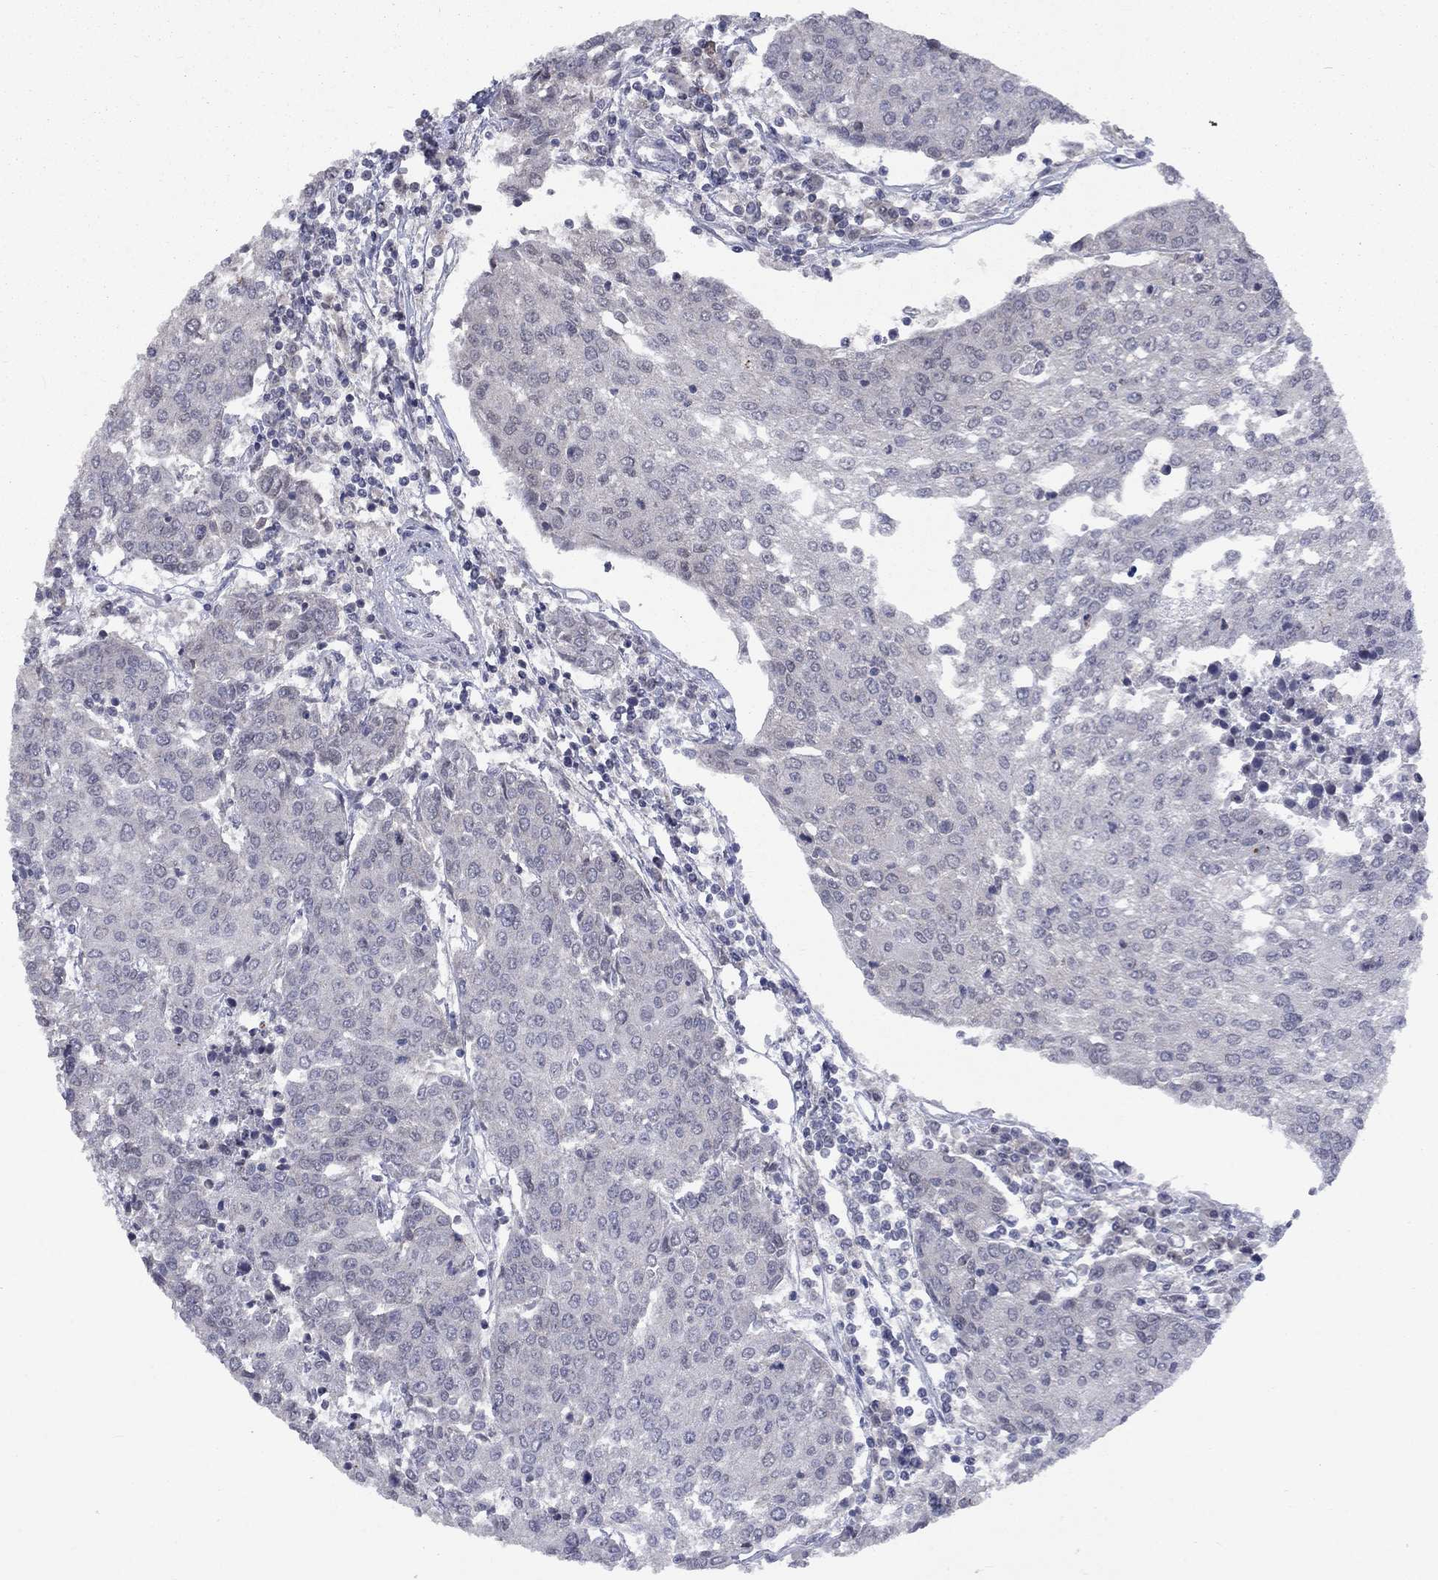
{"staining": {"intensity": "negative", "quantity": "none", "location": "none"}, "tissue": "urothelial cancer", "cell_type": "Tumor cells", "image_type": "cancer", "snomed": [{"axis": "morphology", "description": "Urothelial carcinoma, High grade"}, {"axis": "topography", "description": "Urinary bladder"}], "caption": "Immunohistochemical staining of human urothelial cancer reveals no significant staining in tumor cells.", "gene": "SPATA33", "patient": {"sex": "female", "age": 85}}